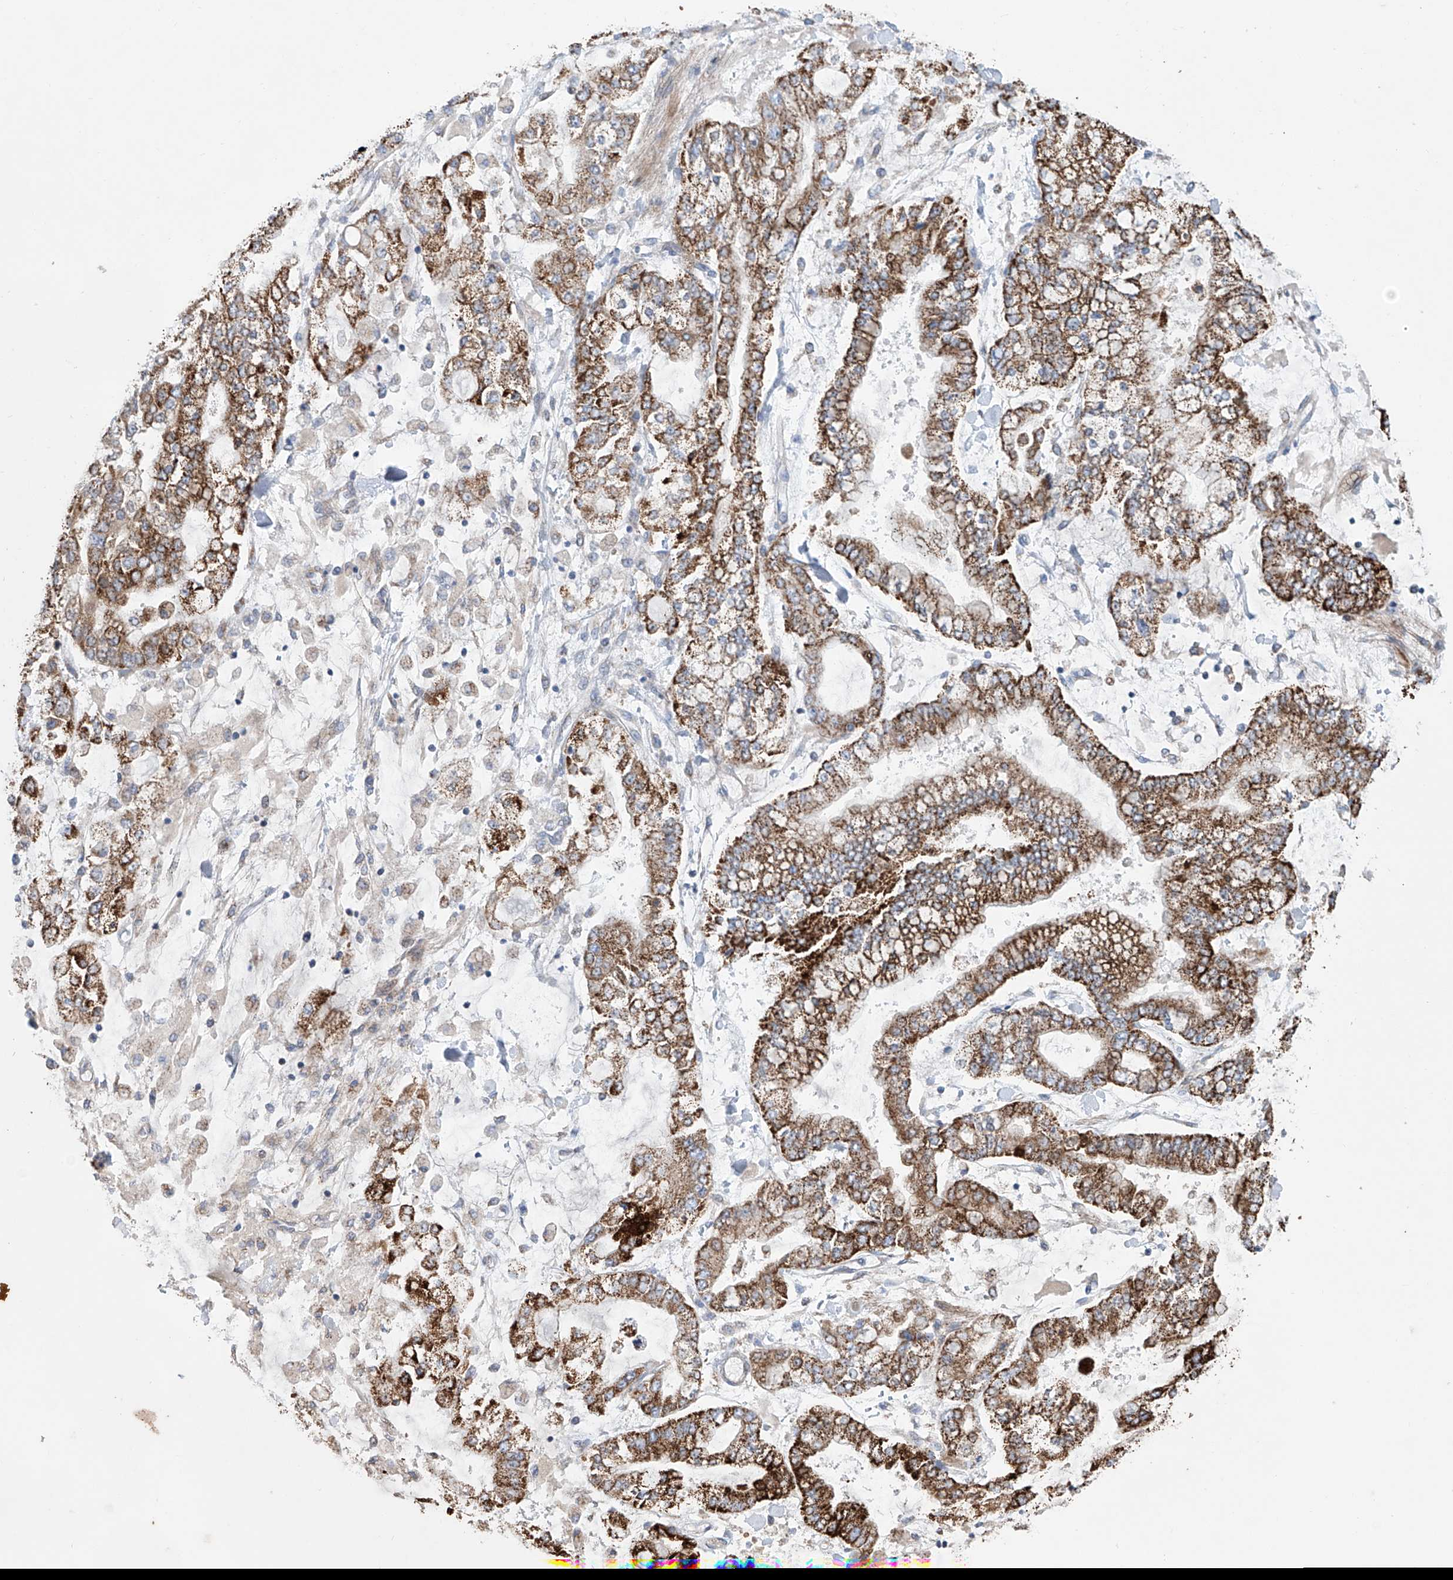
{"staining": {"intensity": "moderate", "quantity": ">75%", "location": "cytoplasmic/membranous"}, "tissue": "stomach cancer", "cell_type": "Tumor cells", "image_type": "cancer", "snomed": [{"axis": "morphology", "description": "Normal tissue, NOS"}, {"axis": "morphology", "description": "Adenocarcinoma, NOS"}, {"axis": "topography", "description": "Stomach, upper"}, {"axis": "topography", "description": "Stomach"}], "caption": "Adenocarcinoma (stomach) tissue exhibits moderate cytoplasmic/membranous positivity in approximately >75% of tumor cells", "gene": "ALDH6A1", "patient": {"sex": "male", "age": 76}}